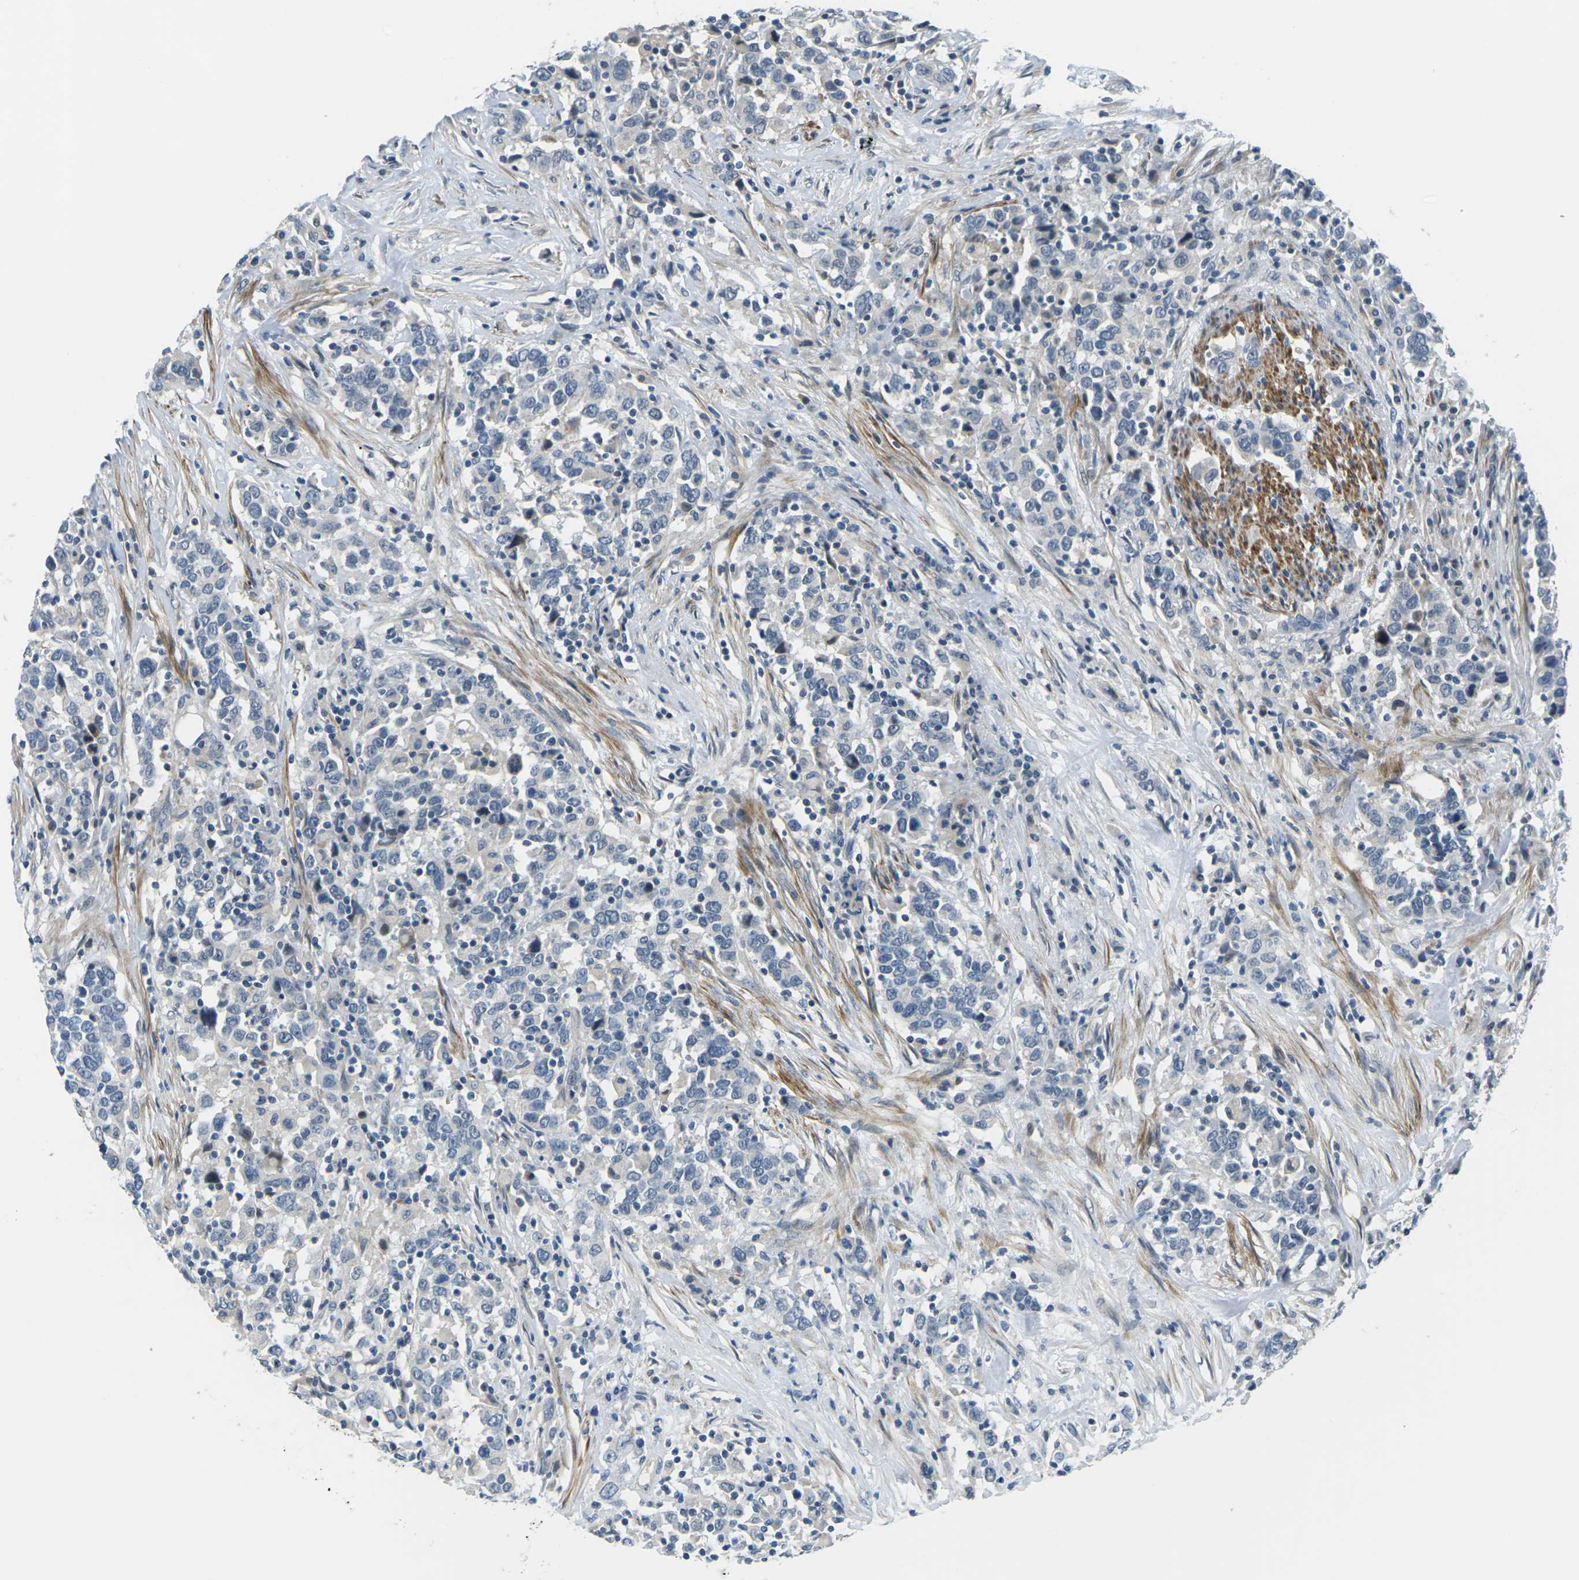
{"staining": {"intensity": "negative", "quantity": "none", "location": "none"}, "tissue": "urothelial cancer", "cell_type": "Tumor cells", "image_type": "cancer", "snomed": [{"axis": "morphology", "description": "Urothelial carcinoma, High grade"}, {"axis": "topography", "description": "Urinary bladder"}], "caption": "High power microscopy histopathology image of an IHC image of high-grade urothelial carcinoma, revealing no significant positivity in tumor cells. (Stains: DAB IHC with hematoxylin counter stain, Microscopy: brightfield microscopy at high magnification).", "gene": "SLC13A3", "patient": {"sex": "male", "age": 61}}